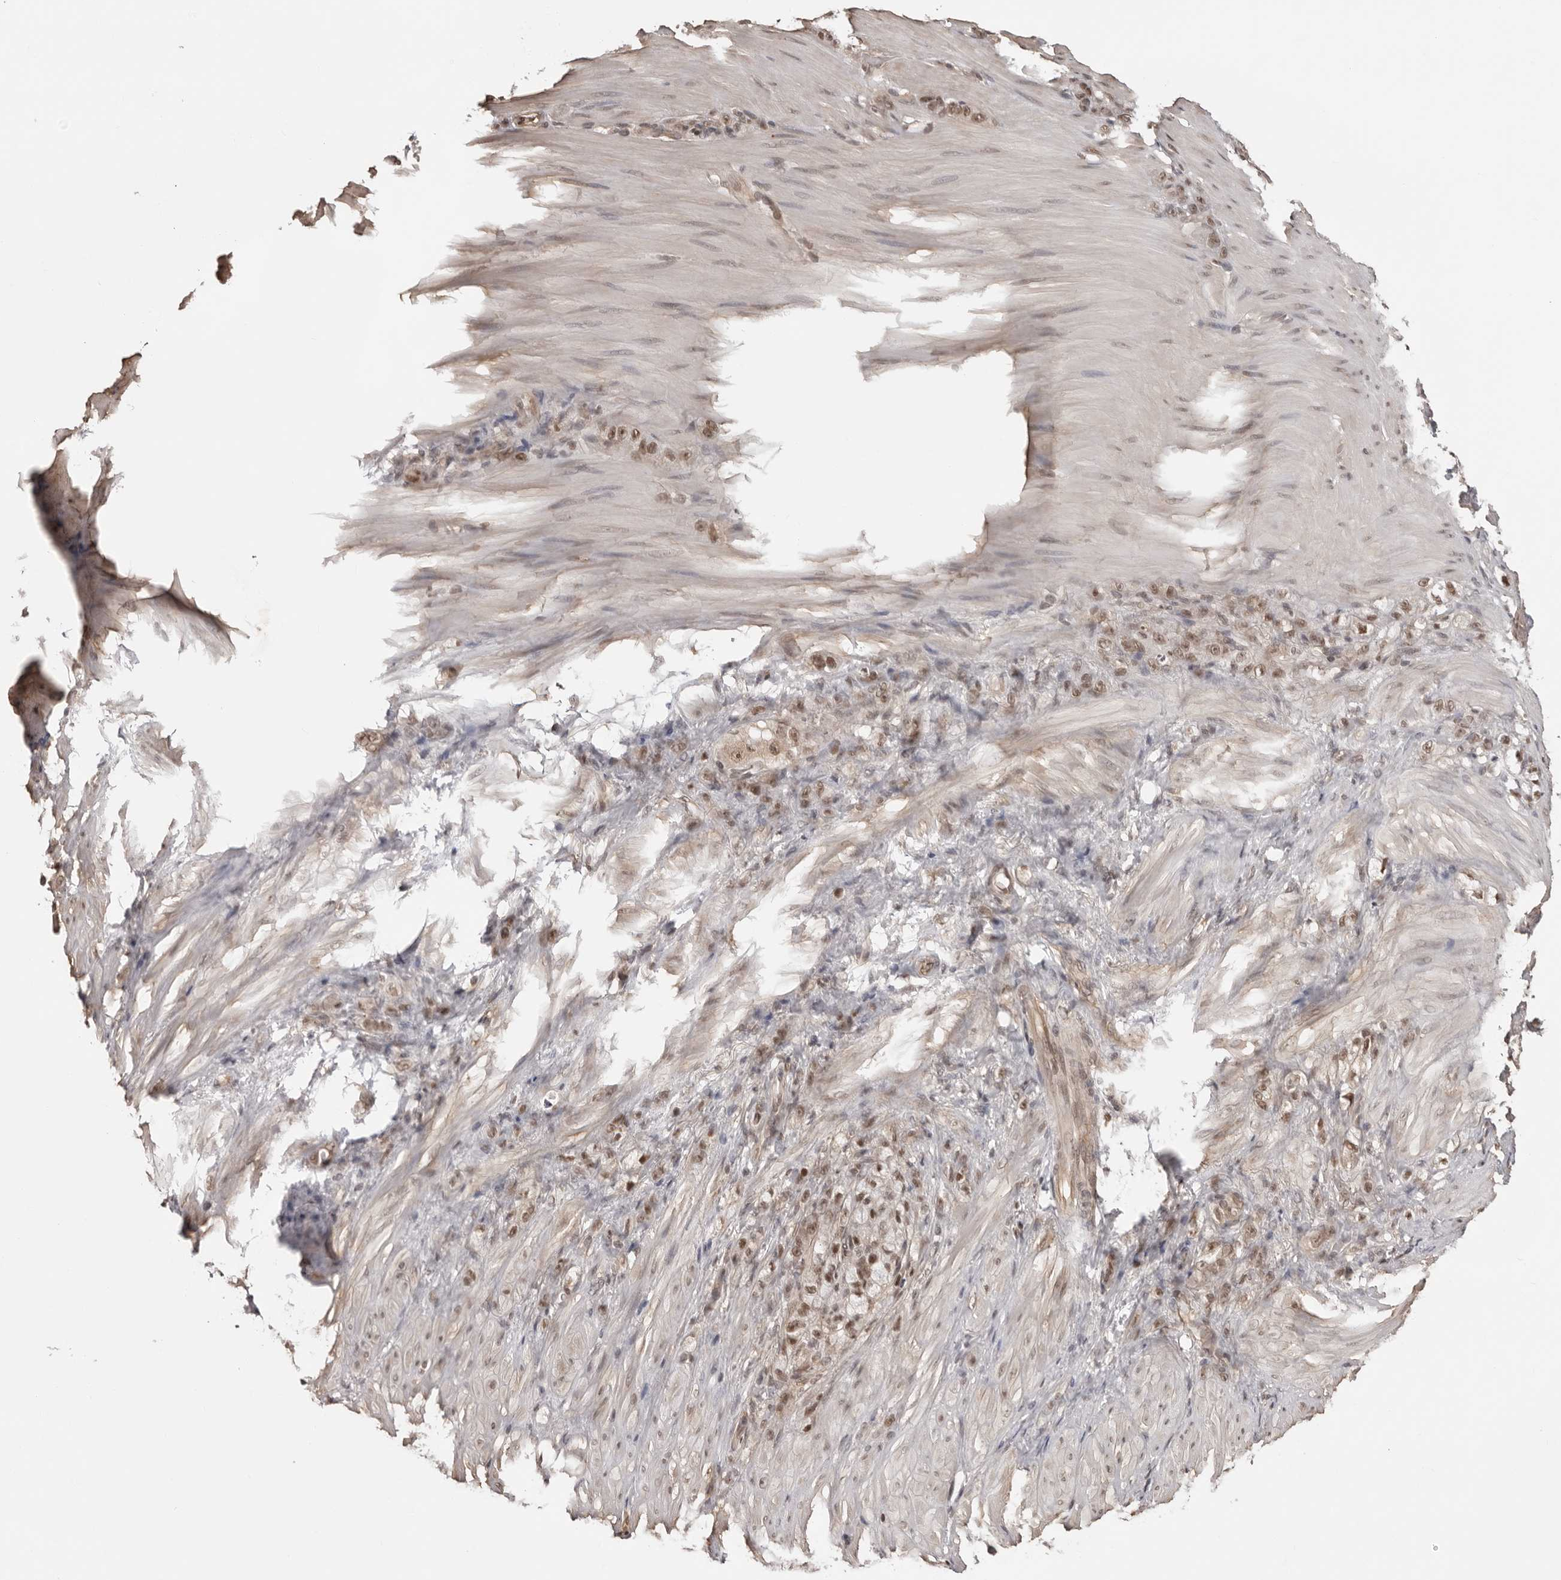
{"staining": {"intensity": "moderate", "quantity": ">75%", "location": "nuclear"}, "tissue": "stomach cancer", "cell_type": "Tumor cells", "image_type": "cancer", "snomed": [{"axis": "morphology", "description": "Normal tissue, NOS"}, {"axis": "morphology", "description": "Adenocarcinoma, NOS"}, {"axis": "topography", "description": "Stomach"}], "caption": "Stomach cancer (adenocarcinoma) stained with DAB immunohistochemistry exhibits medium levels of moderate nuclear staining in about >75% of tumor cells.", "gene": "SDE2", "patient": {"sex": "male", "age": 82}}